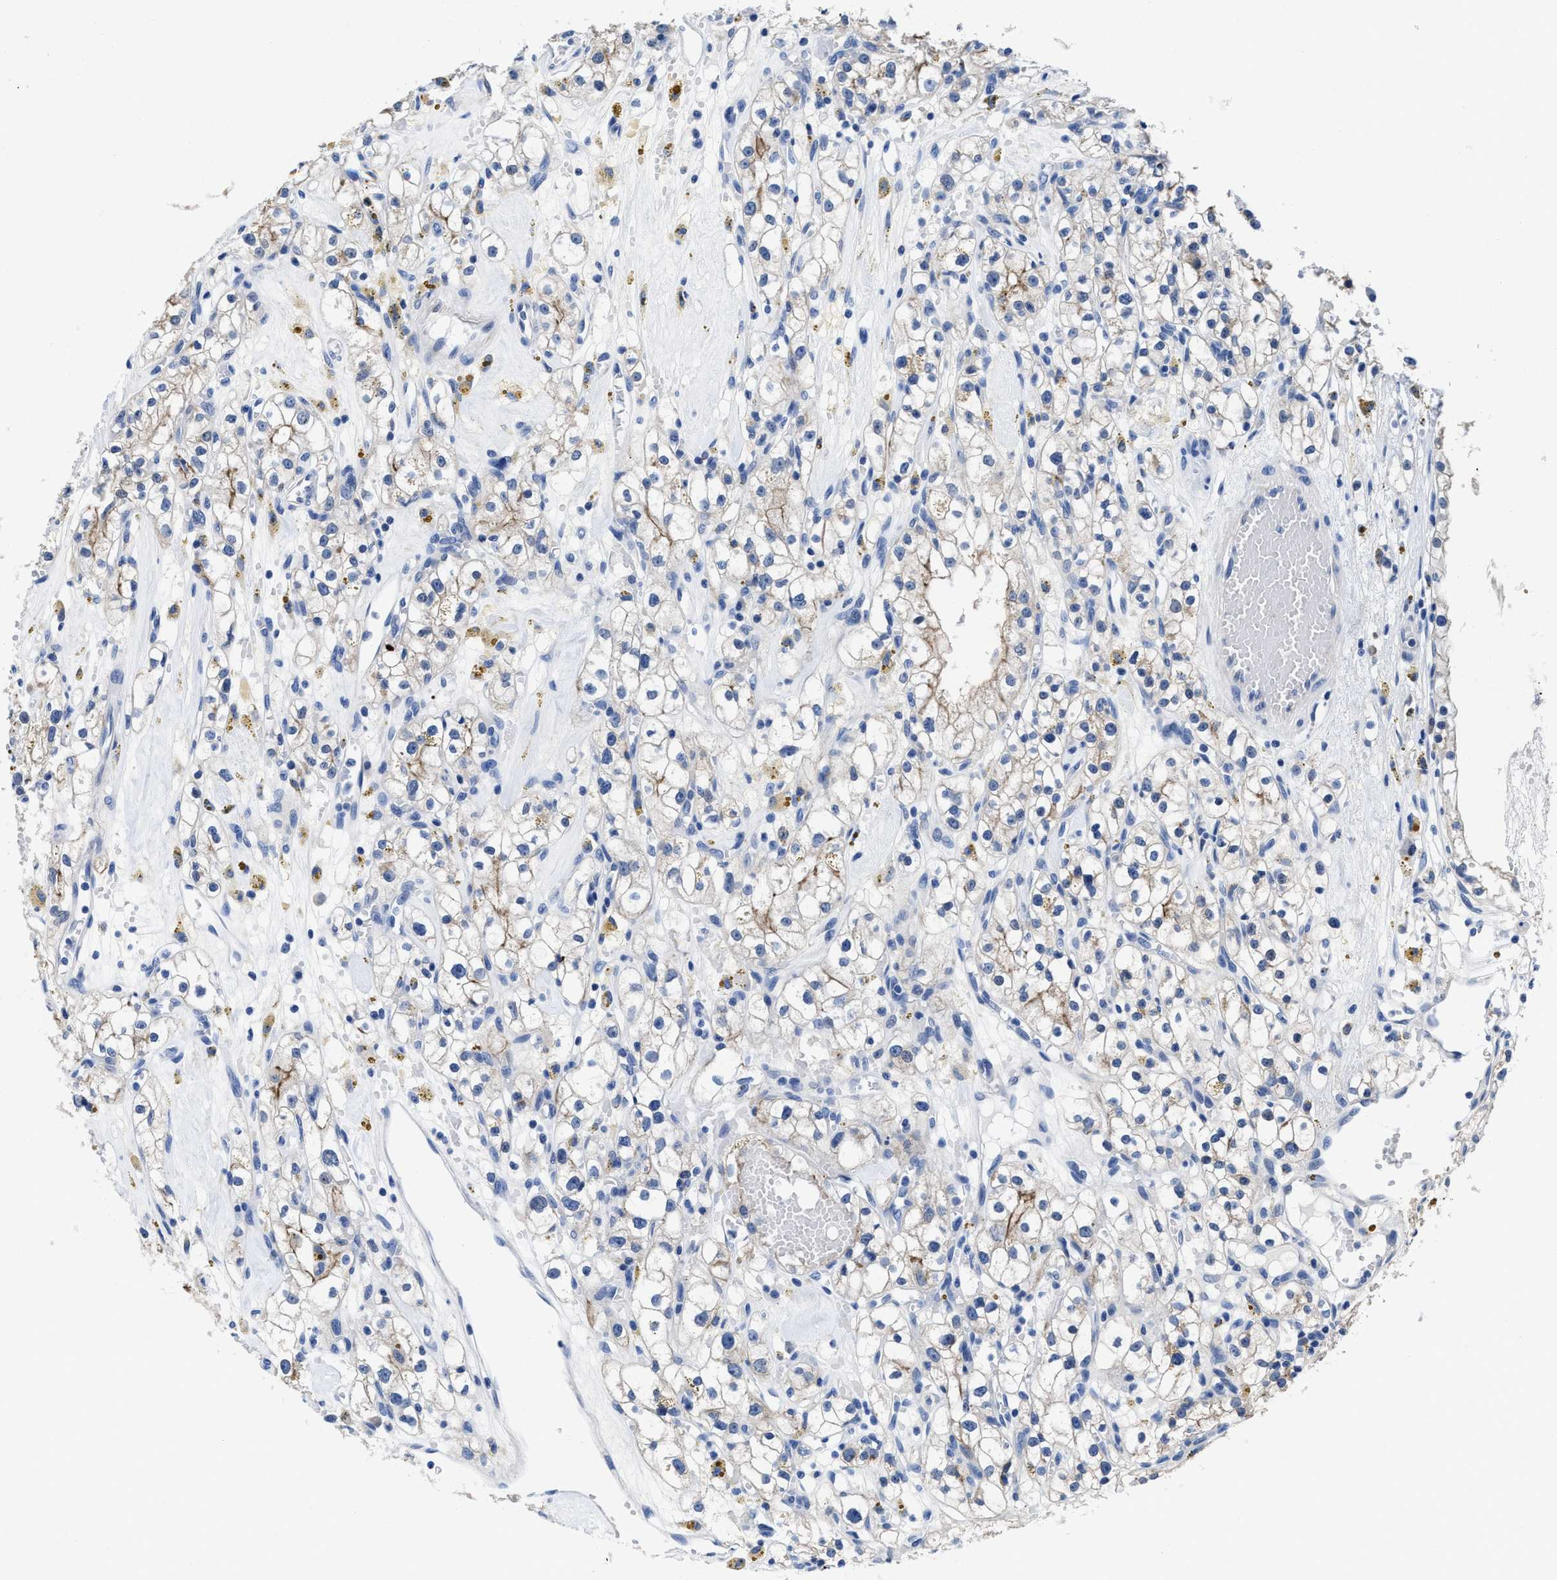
{"staining": {"intensity": "moderate", "quantity": "<25%", "location": "cytoplasmic/membranous"}, "tissue": "renal cancer", "cell_type": "Tumor cells", "image_type": "cancer", "snomed": [{"axis": "morphology", "description": "Adenocarcinoma, NOS"}, {"axis": "topography", "description": "Kidney"}], "caption": "Protein expression analysis of renal cancer (adenocarcinoma) exhibits moderate cytoplasmic/membranous positivity in about <25% of tumor cells.", "gene": "HOOK1", "patient": {"sex": "male", "age": 56}}